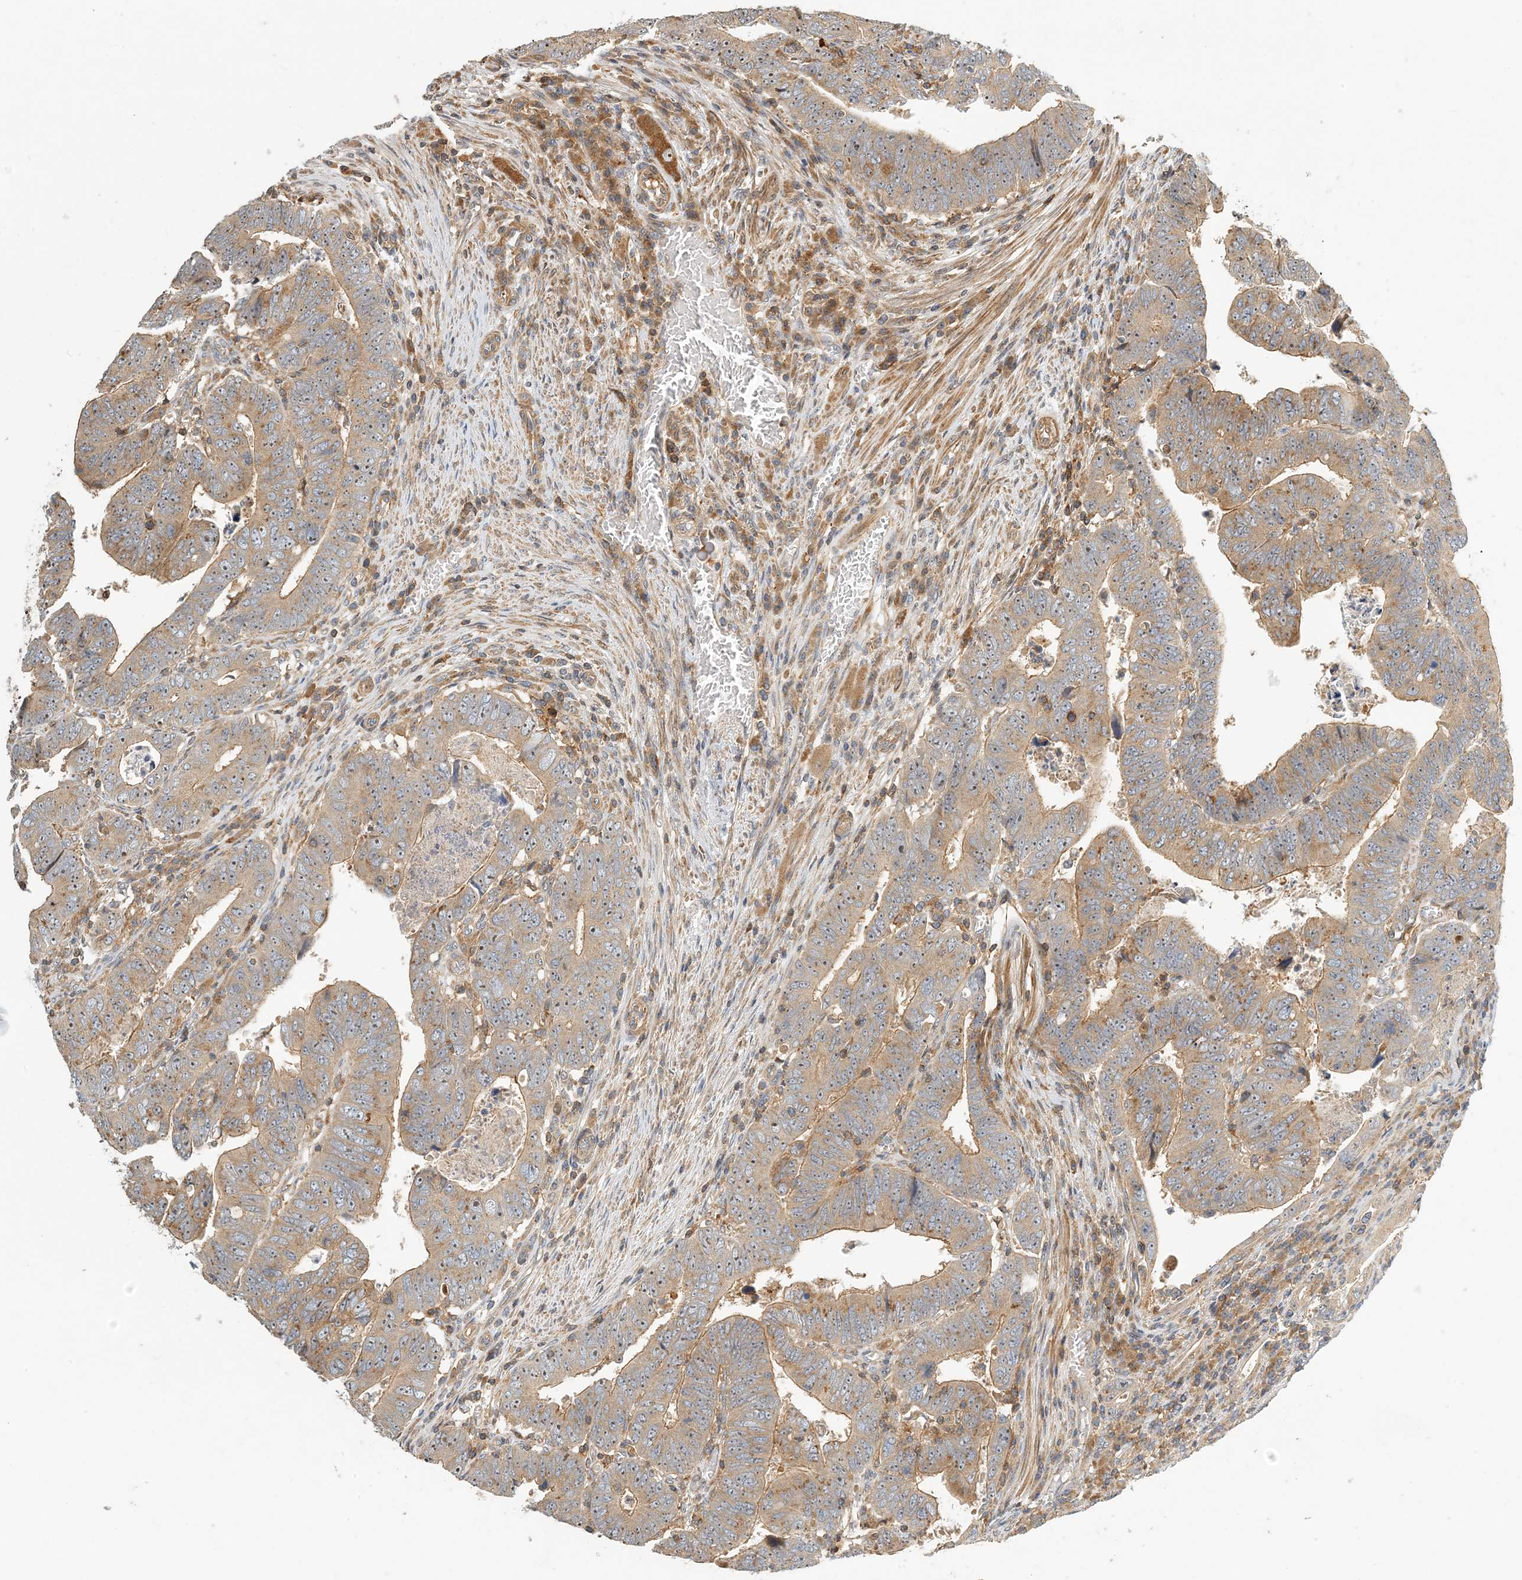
{"staining": {"intensity": "moderate", "quantity": ">75%", "location": "cytoplasmic/membranous"}, "tissue": "colorectal cancer", "cell_type": "Tumor cells", "image_type": "cancer", "snomed": [{"axis": "morphology", "description": "Normal tissue, NOS"}, {"axis": "morphology", "description": "Adenocarcinoma, NOS"}, {"axis": "topography", "description": "Rectum"}], "caption": "A histopathology image of human colorectal cancer (adenocarcinoma) stained for a protein reveals moderate cytoplasmic/membranous brown staining in tumor cells. The staining was performed using DAB (3,3'-diaminobenzidine) to visualize the protein expression in brown, while the nuclei were stained in blue with hematoxylin (Magnification: 20x).", "gene": "COLEC11", "patient": {"sex": "female", "age": 65}}